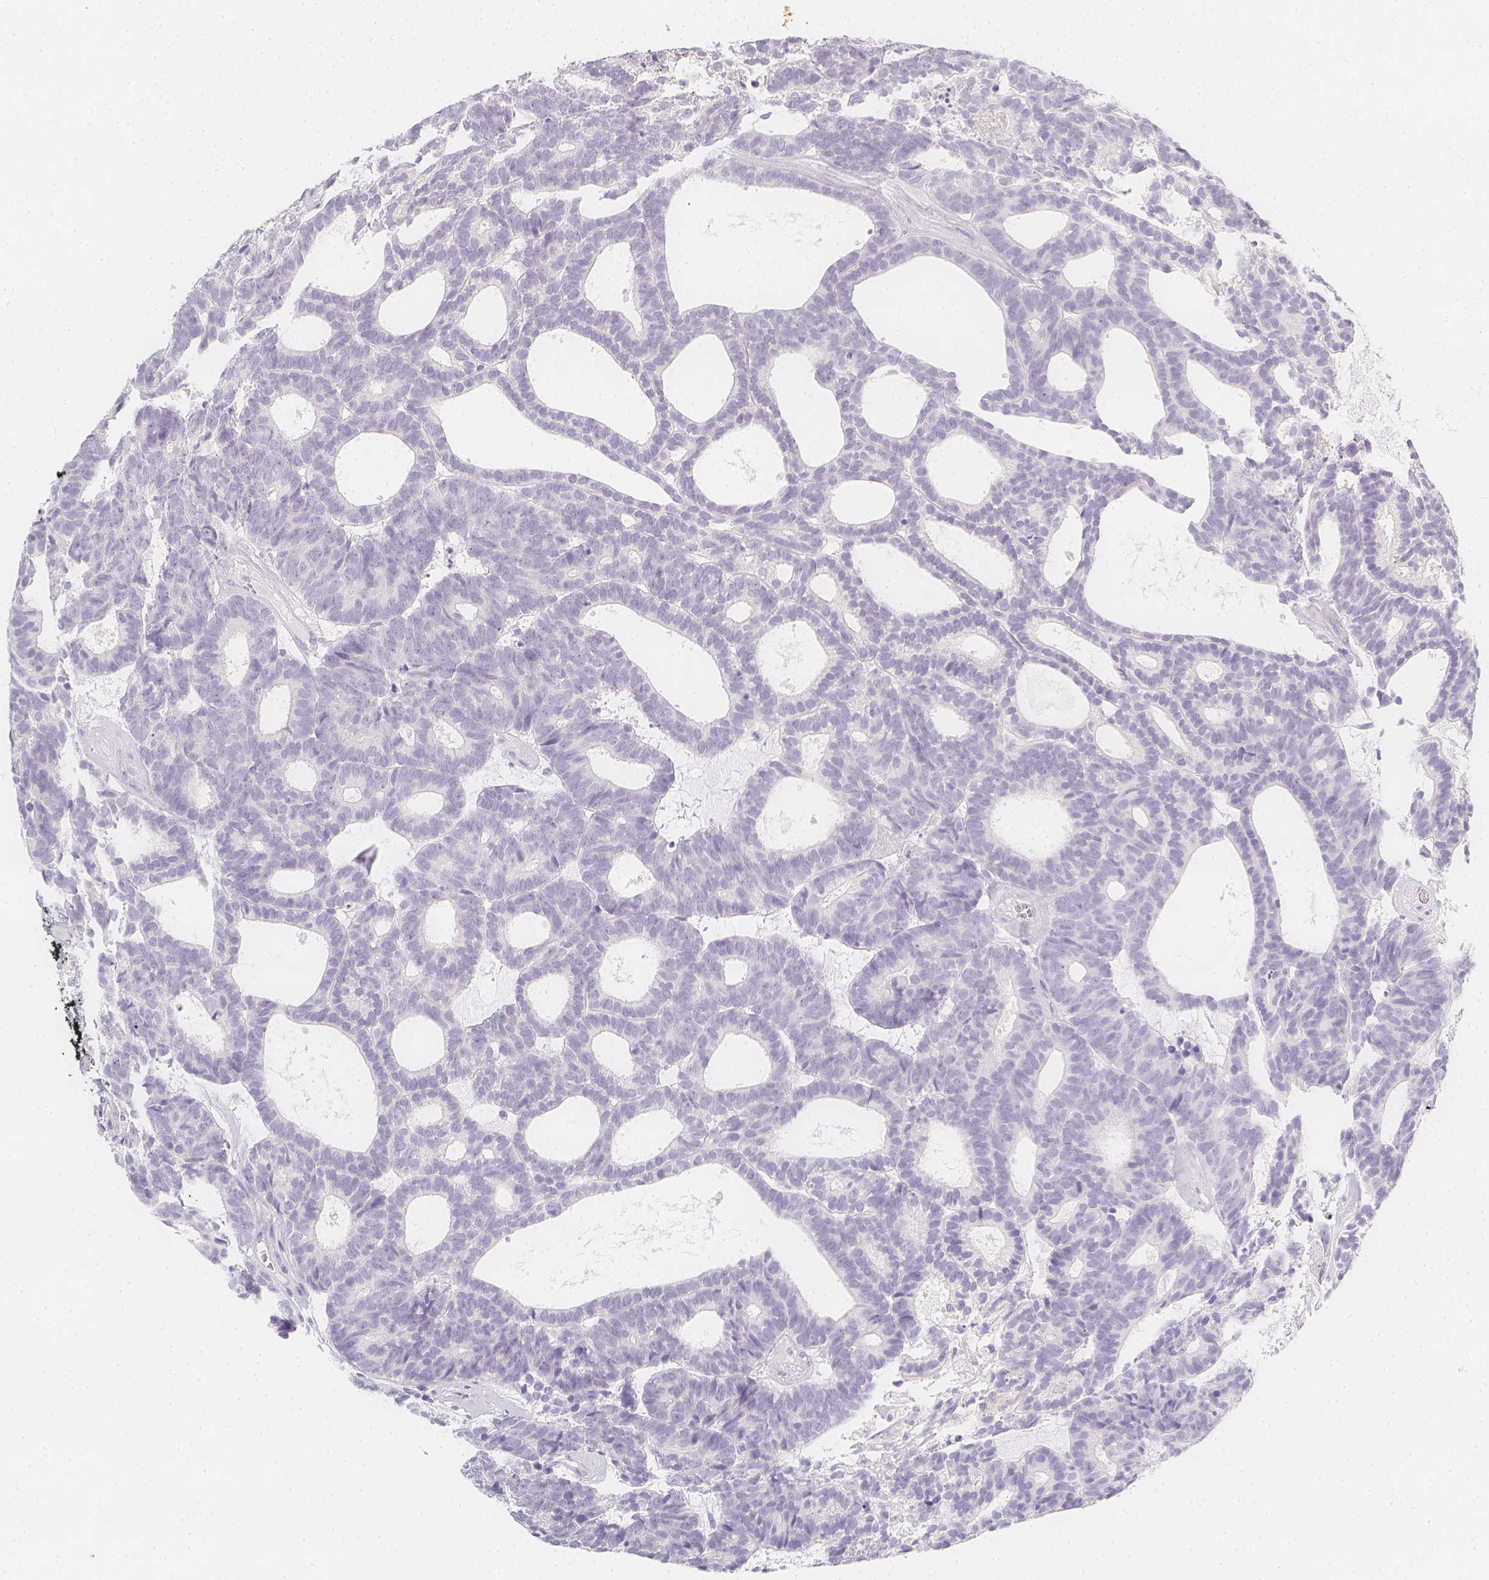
{"staining": {"intensity": "negative", "quantity": "none", "location": "none"}, "tissue": "head and neck cancer", "cell_type": "Tumor cells", "image_type": "cancer", "snomed": [{"axis": "morphology", "description": "Adenocarcinoma, NOS"}, {"axis": "topography", "description": "Head-Neck"}], "caption": "Head and neck cancer was stained to show a protein in brown. There is no significant expression in tumor cells.", "gene": "SLC18A1", "patient": {"sex": "female", "age": 81}}